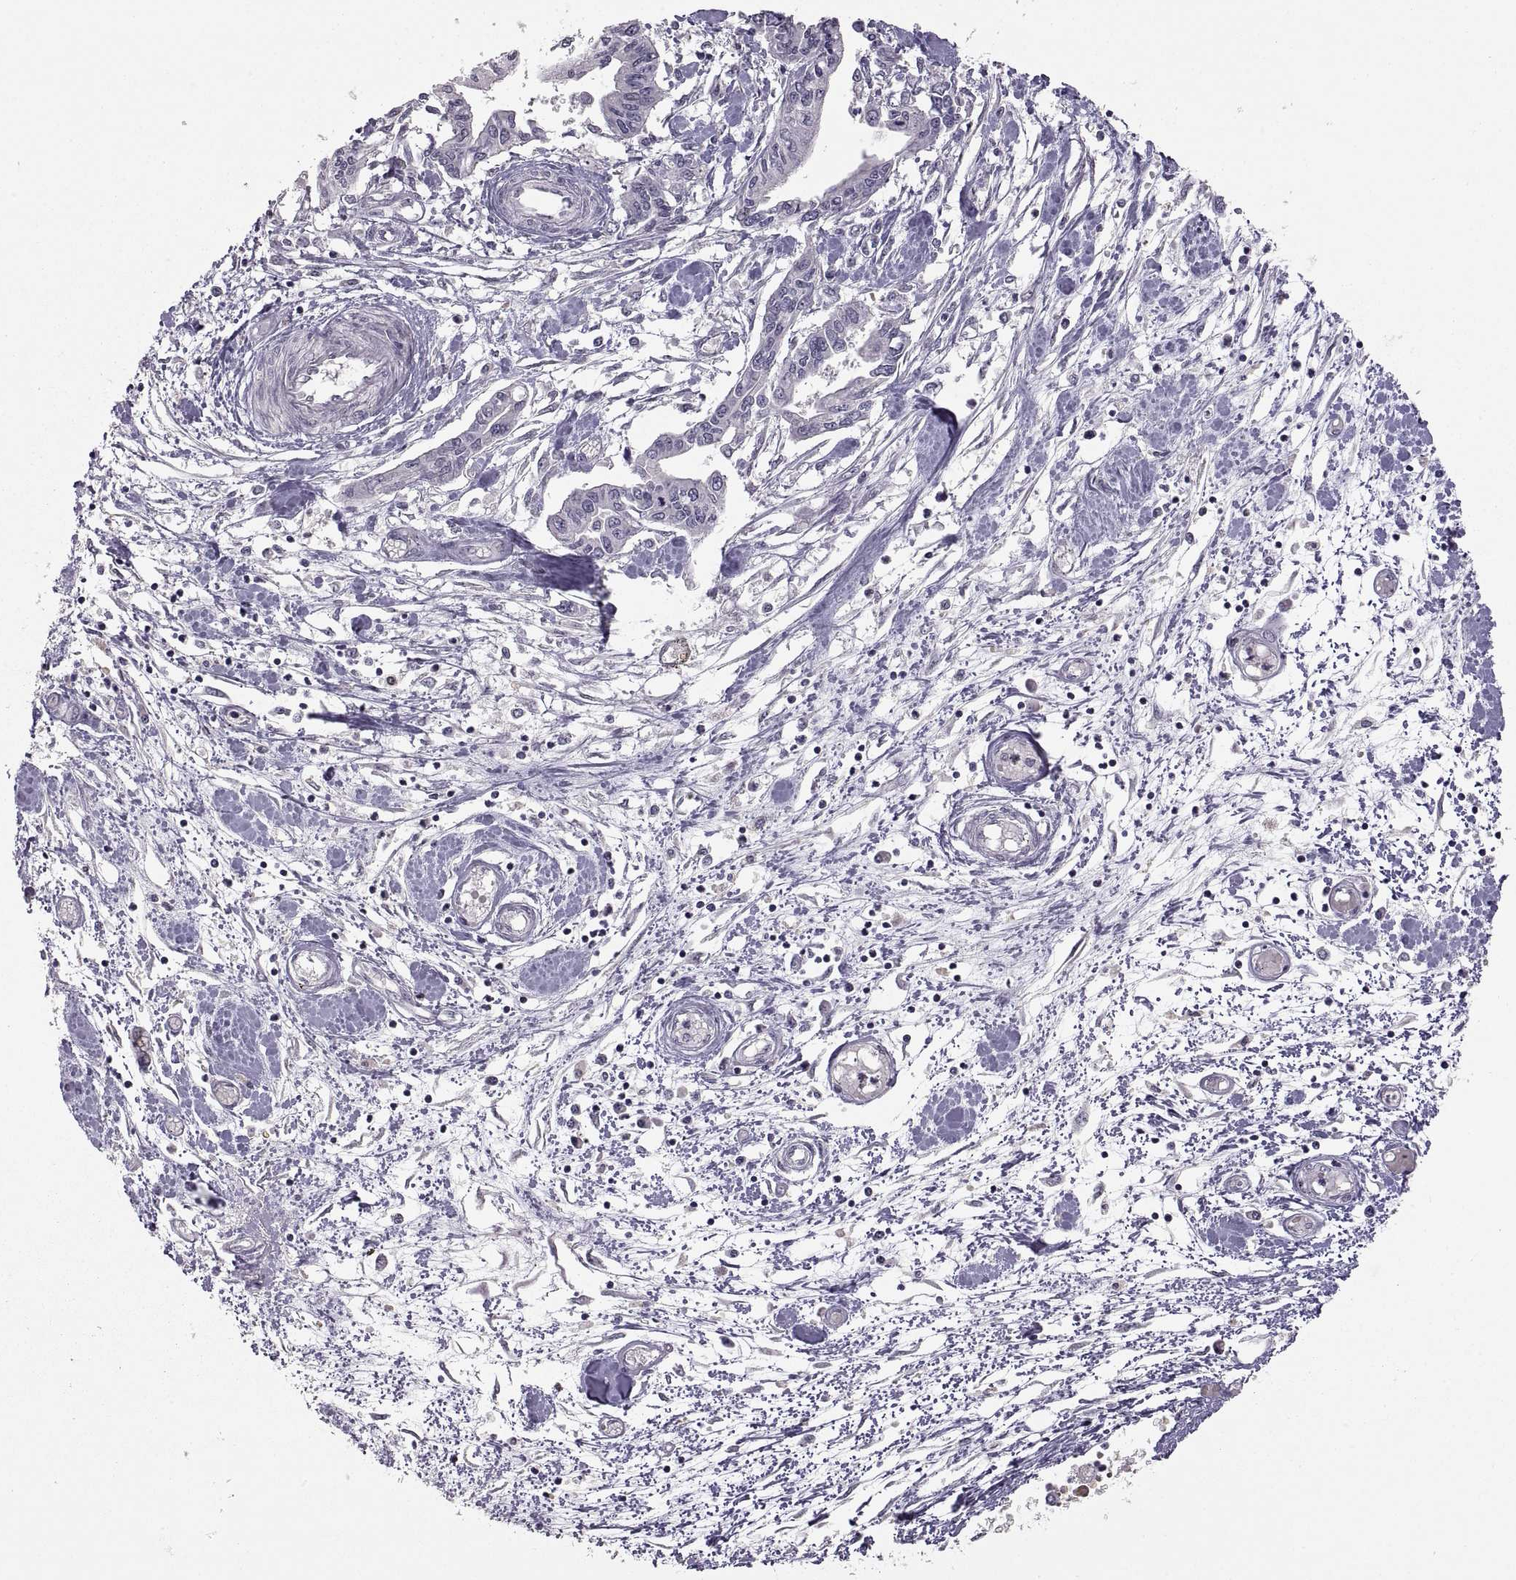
{"staining": {"intensity": "negative", "quantity": "none", "location": "none"}, "tissue": "pancreatic cancer", "cell_type": "Tumor cells", "image_type": "cancer", "snomed": [{"axis": "morphology", "description": "Adenocarcinoma, NOS"}, {"axis": "topography", "description": "Pancreas"}], "caption": "An image of adenocarcinoma (pancreatic) stained for a protein demonstrates no brown staining in tumor cells.", "gene": "NEK2", "patient": {"sex": "male", "age": 60}}